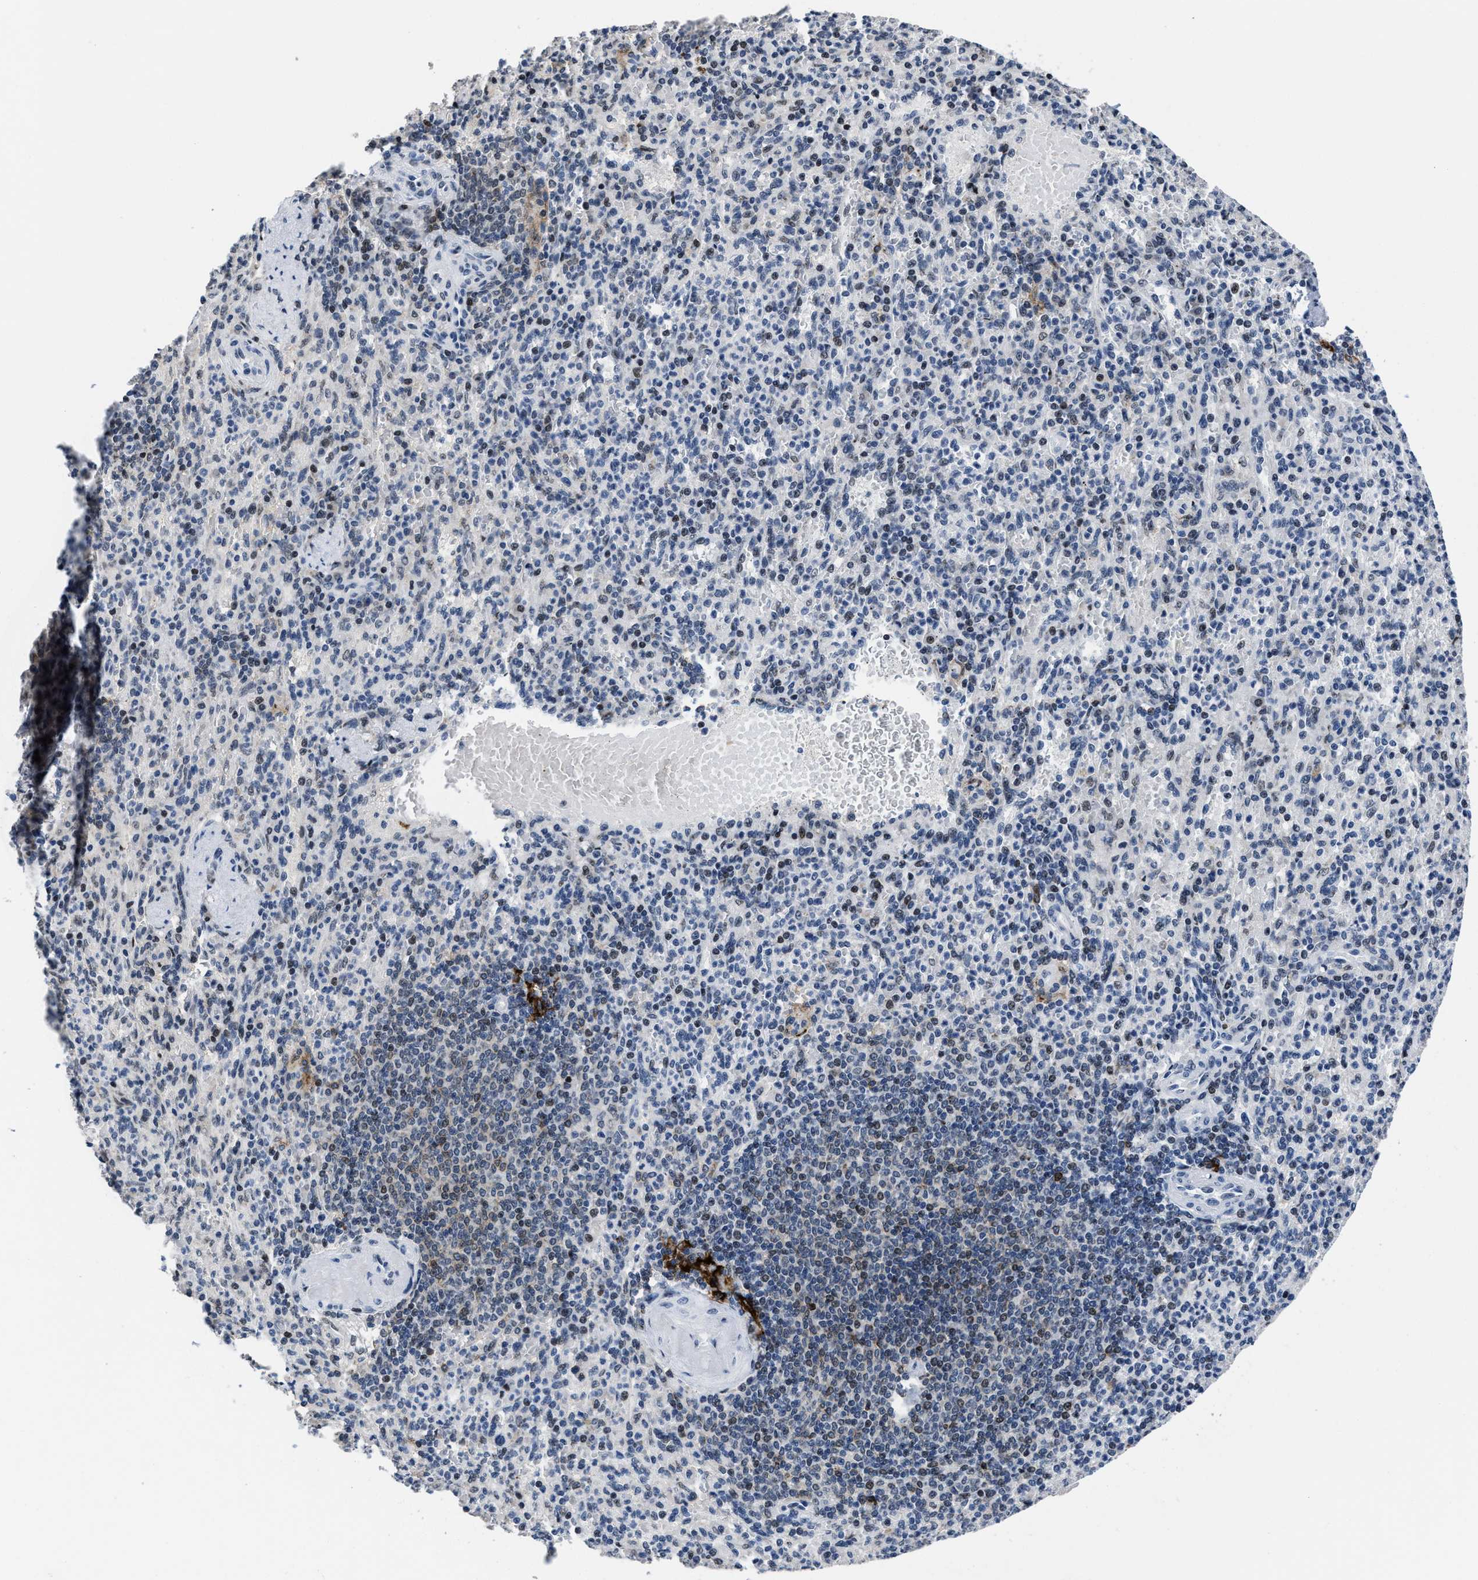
{"staining": {"intensity": "negative", "quantity": "none", "location": "none"}, "tissue": "spleen", "cell_type": "Cells in red pulp", "image_type": "normal", "snomed": [{"axis": "morphology", "description": "Normal tissue, NOS"}, {"axis": "topography", "description": "Spleen"}], "caption": "IHC of normal human spleen displays no expression in cells in red pulp. Brightfield microscopy of immunohistochemistry stained with DAB (3,3'-diaminobenzidine) (brown) and hematoxylin (blue), captured at high magnification.", "gene": "MARCKSL1", "patient": {"sex": "female", "age": 74}}